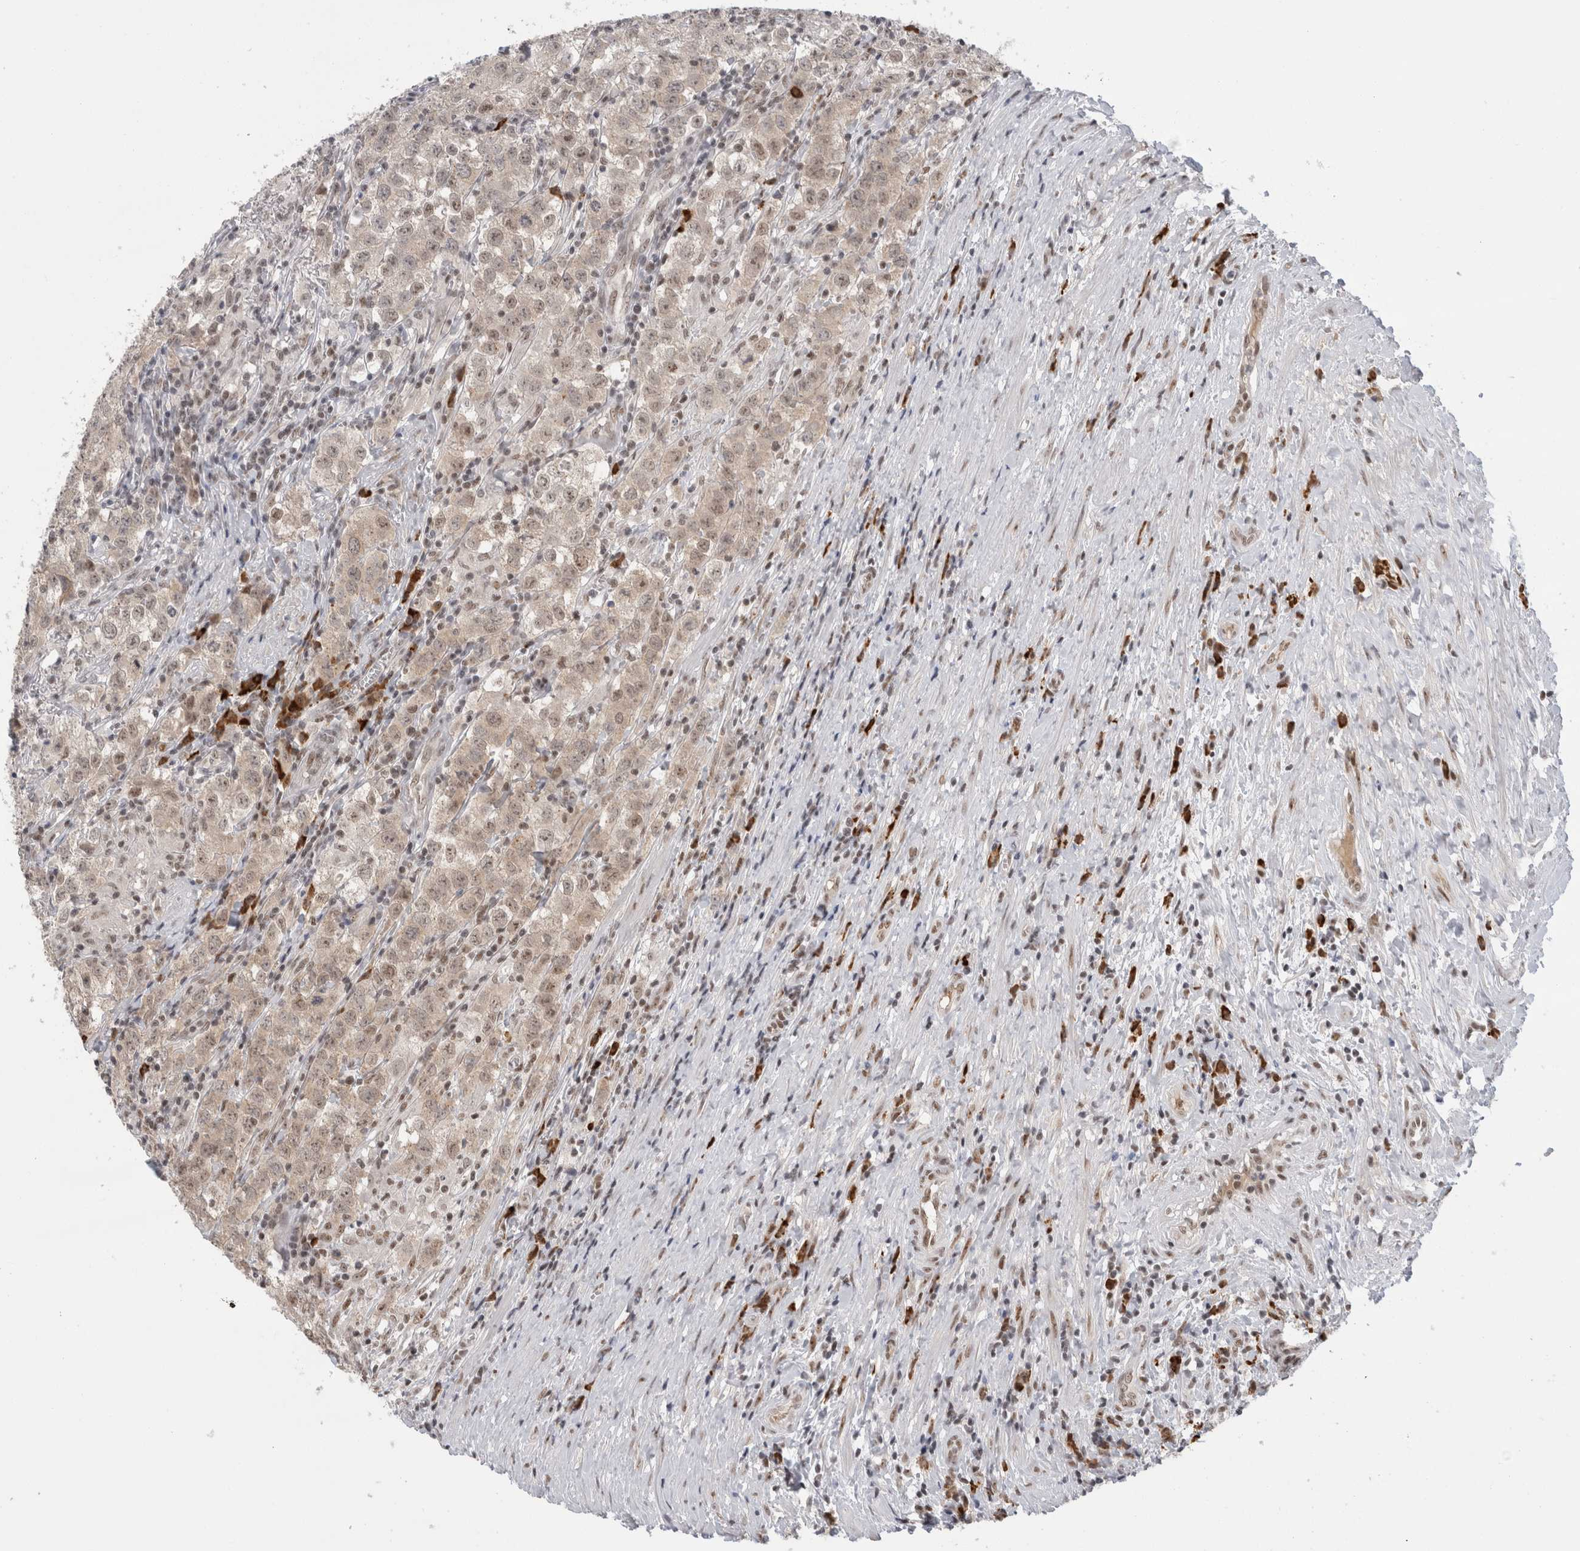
{"staining": {"intensity": "moderate", "quantity": ">75%", "location": "cytoplasmic/membranous,nuclear"}, "tissue": "testis cancer", "cell_type": "Tumor cells", "image_type": "cancer", "snomed": [{"axis": "morphology", "description": "Seminoma, NOS"}, {"axis": "morphology", "description": "Carcinoma, Embryonal, NOS"}, {"axis": "topography", "description": "Testis"}], "caption": "IHC of human testis cancer (embryonal carcinoma) exhibits medium levels of moderate cytoplasmic/membranous and nuclear staining in about >75% of tumor cells. The staining was performed using DAB (3,3'-diaminobenzidine) to visualize the protein expression in brown, while the nuclei were stained in blue with hematoxylin (Magnification: 20x).", "gene": "ZNF24", "patient": {"sex": "male", "age": 43}}